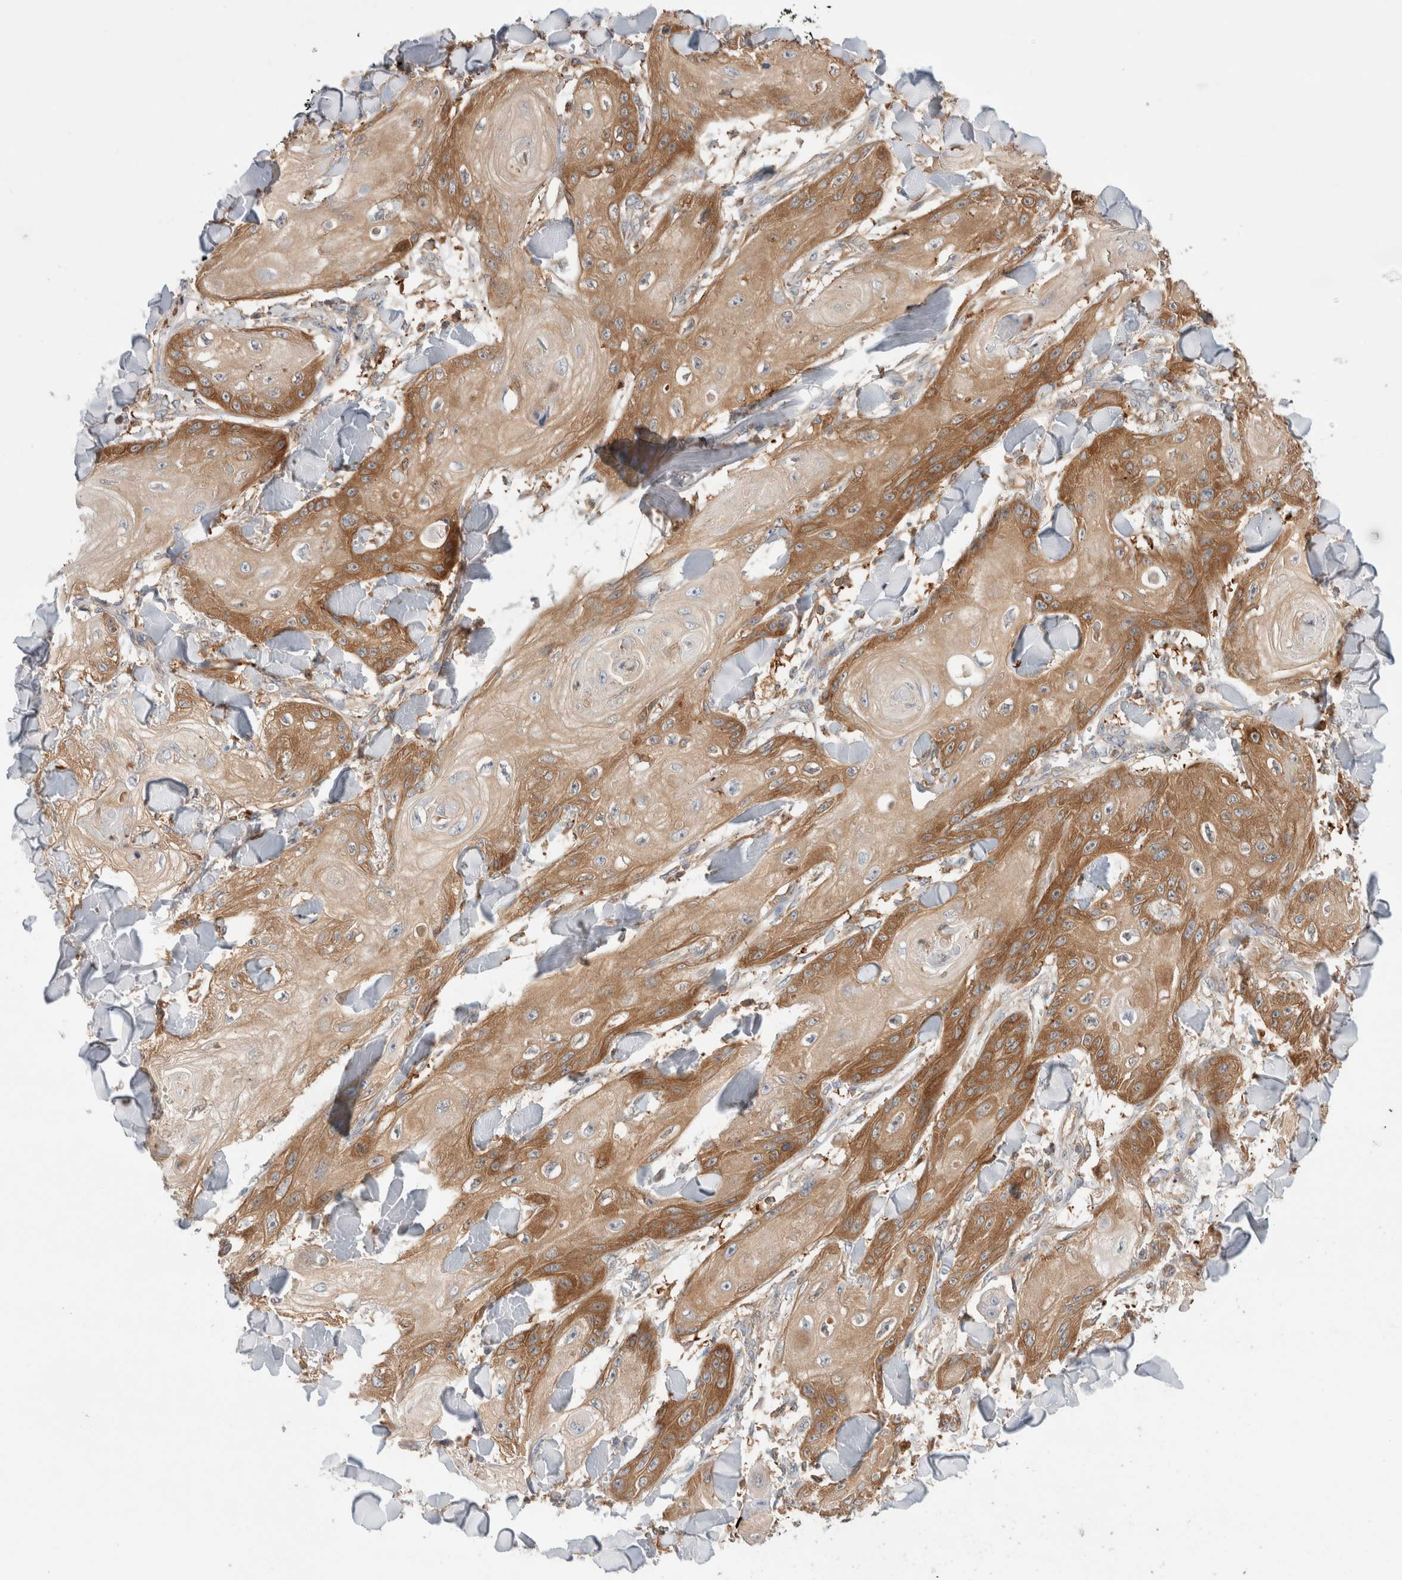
{"staining": {"intensity": "moderate", "quantity": ">75%", "location": "cytoplasmic/membranous"}, "tissue": "skin cancer", "cell_type": "Tumor cells", "image_type": "cancer", "snomed": [{"axis": "morphology", "description": "Squamous cell carcinoma, NOS"}, {"axis": "topography", "description": "Skin"}], "caption": "This histopathology image shows skin squamous cell carcinoma stained with IHC to label a protein in brown. The cytoplasmic/membranous of tumor cells show moderate positivity for the protein. Nuclei are counter-stained blue.", "gene": "KLHL14", "patient": {"sex": "male", "age": 74}}